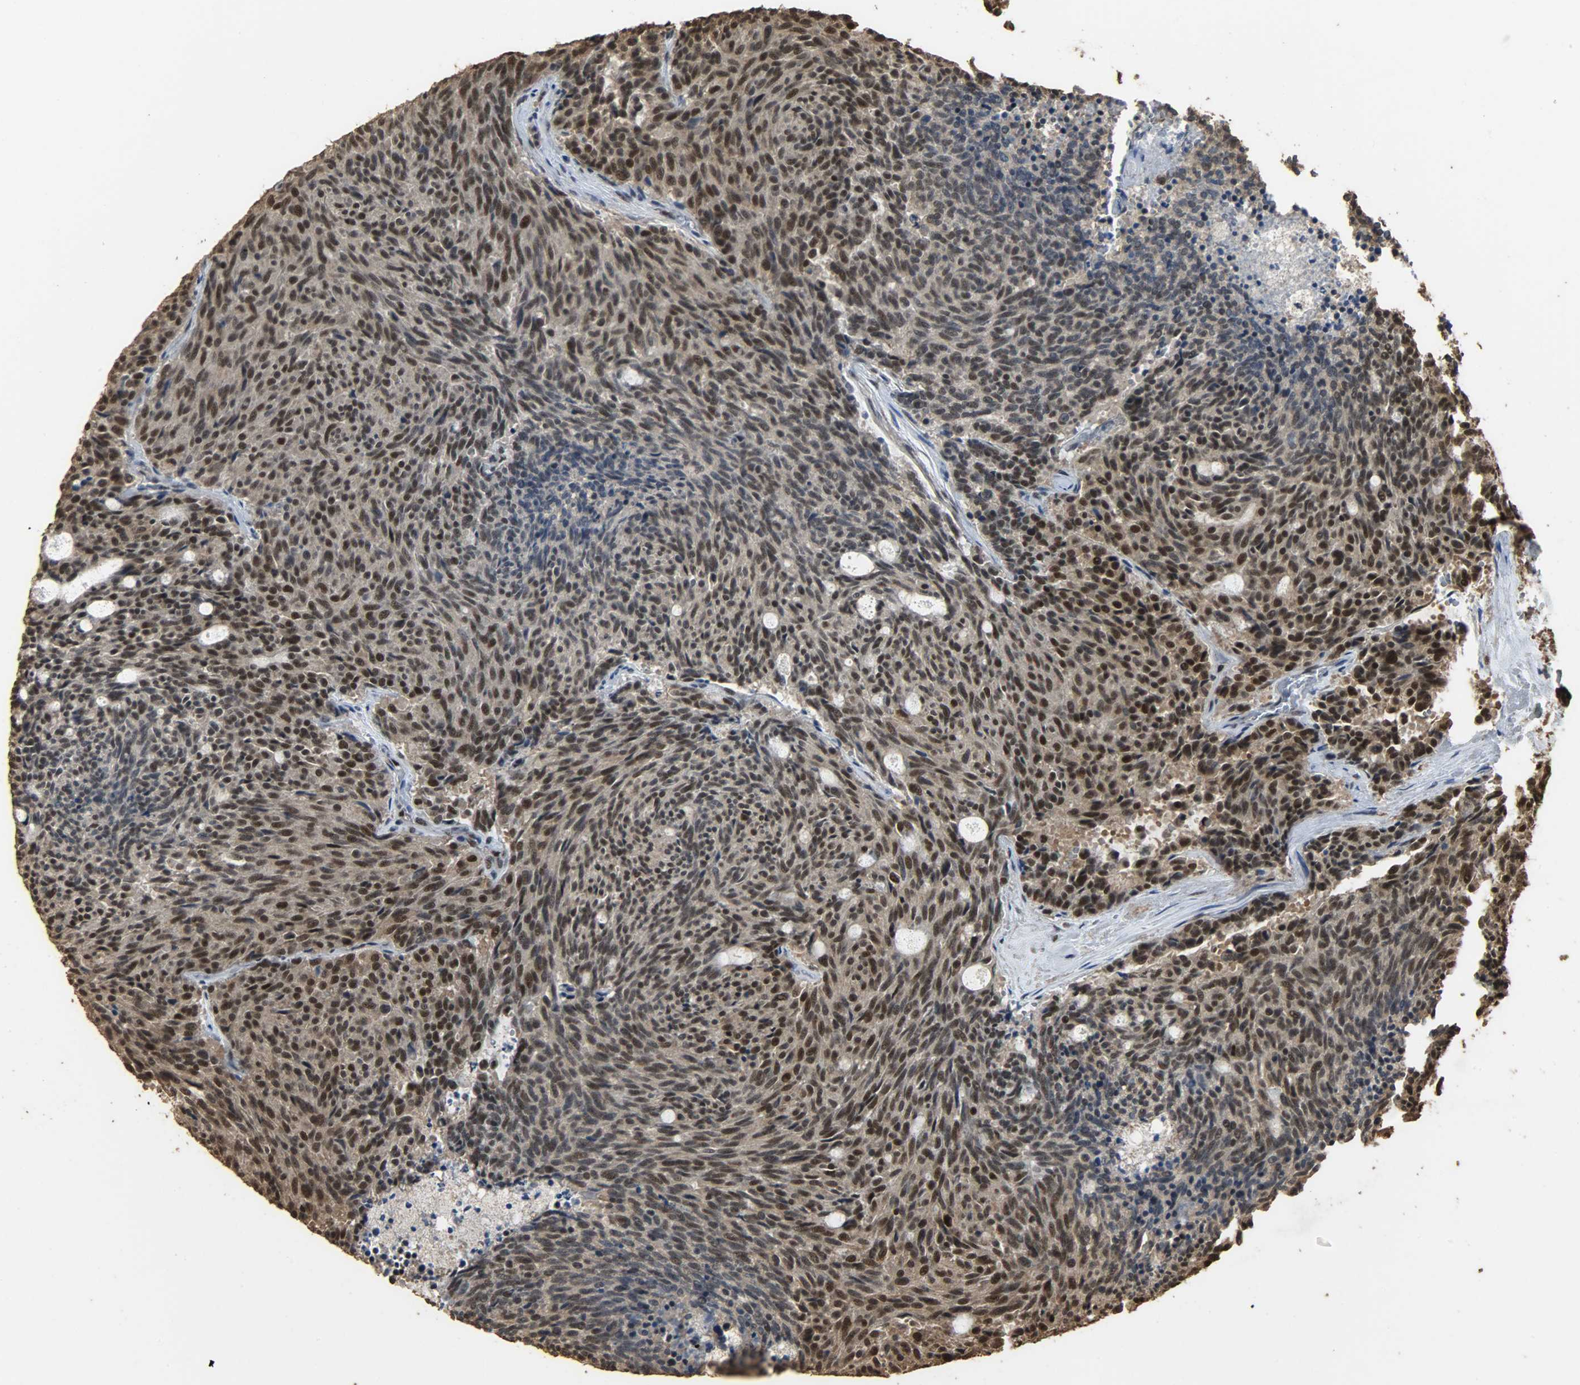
{"staining": {"intensity": "moderate", "quantity": ">75%", "location": "cytoplasmic/membranous,nuclear"}, "tissue": "carcinoid", "cell_type": "Tumor cells", "image_type": "cancer", "snomed": [{"axis": "morphology", "description": "Carcinoid, malignant, NOS"}, {"axis": "topography", "description": "Pancreas"}], "caption": "High-power microscopy captured an immunohistochemistry photomicrograph of carcinoid, revealing moderate cytoplasmic/membranous and nuclear staining in about >75% of tumor cells.", "gene": "CCNT2", "patient": {"sex": "female", "age": 54}}